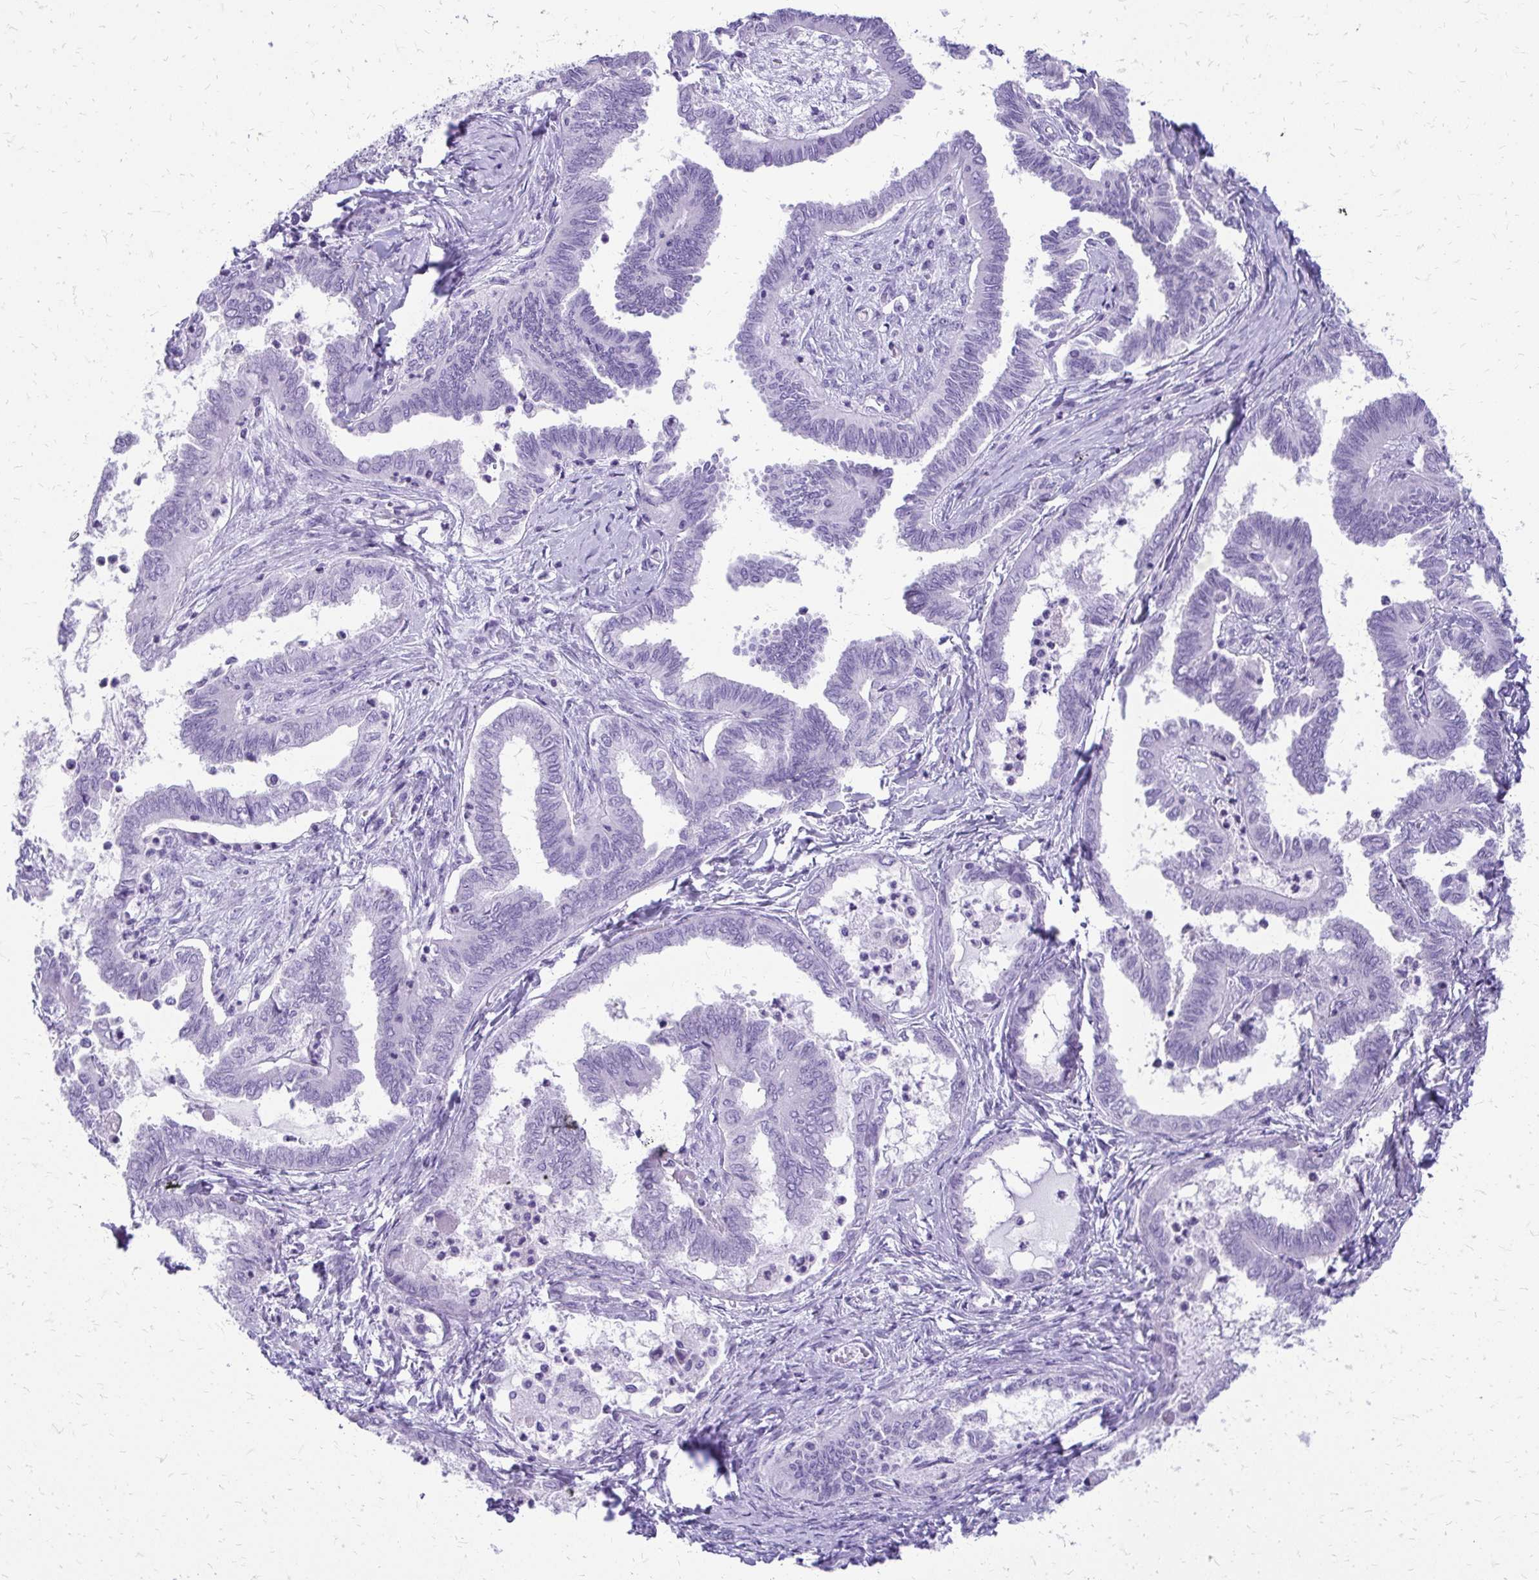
{"staining": {"intensity": "negative", "quantity": "none", "location": "none"}, "tissue": "ovarian cancer", "cell_type": "Tumor cells", "image_type": "cancer", "snomed": [{"axis": "morphology", "description": "Carcinoma, endometroid"}, {"axis": "topography", "description": "Ovary"}], "caption": "Human endometroid carcinoma (ovarian) stained for a protein using immunohistochemistry reveals no staining in tumor cells.", "gene": "SLC32A1", "patient": {"sex": "female", "age": 70}}